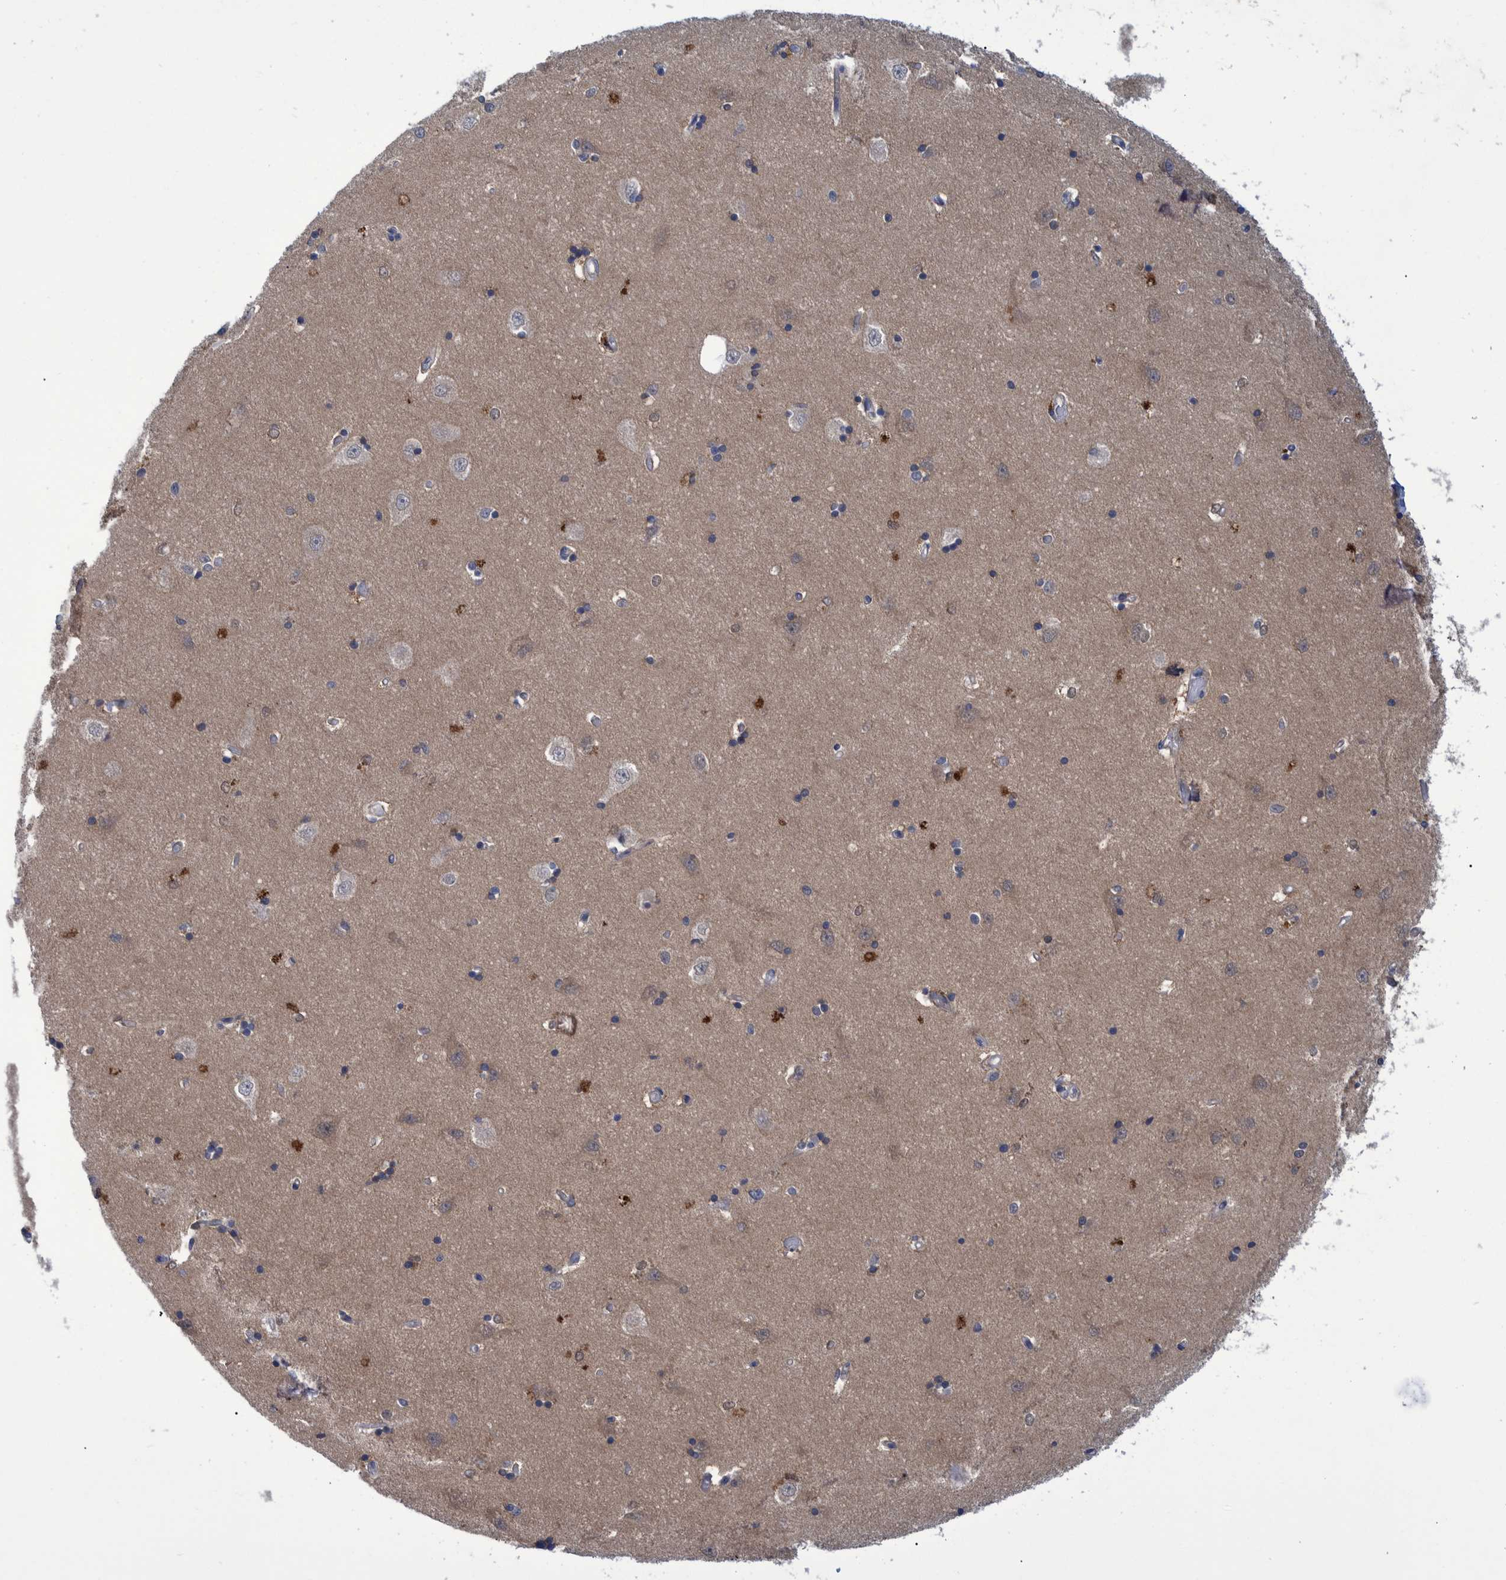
{"staining": {"intensity": "moderate", "quantity": "<25%", "location": "cytoplasmic/membranous"}, "tissue": "hippocampus", "cell_type": "Glial cells", "image_type": "normal", "snomed": [{"axis": "morphology", "description": "Normal tissue, NOS"}, {"axis": "topography", "description": "Hippocampus"}], "caption": "Moderate cytoplasmic/membranous protein staining is seen in approximately <25% of glial cells in hippocampus.", "gene": "PCYT2", "patient": {"sex": "male", "age": 45}}